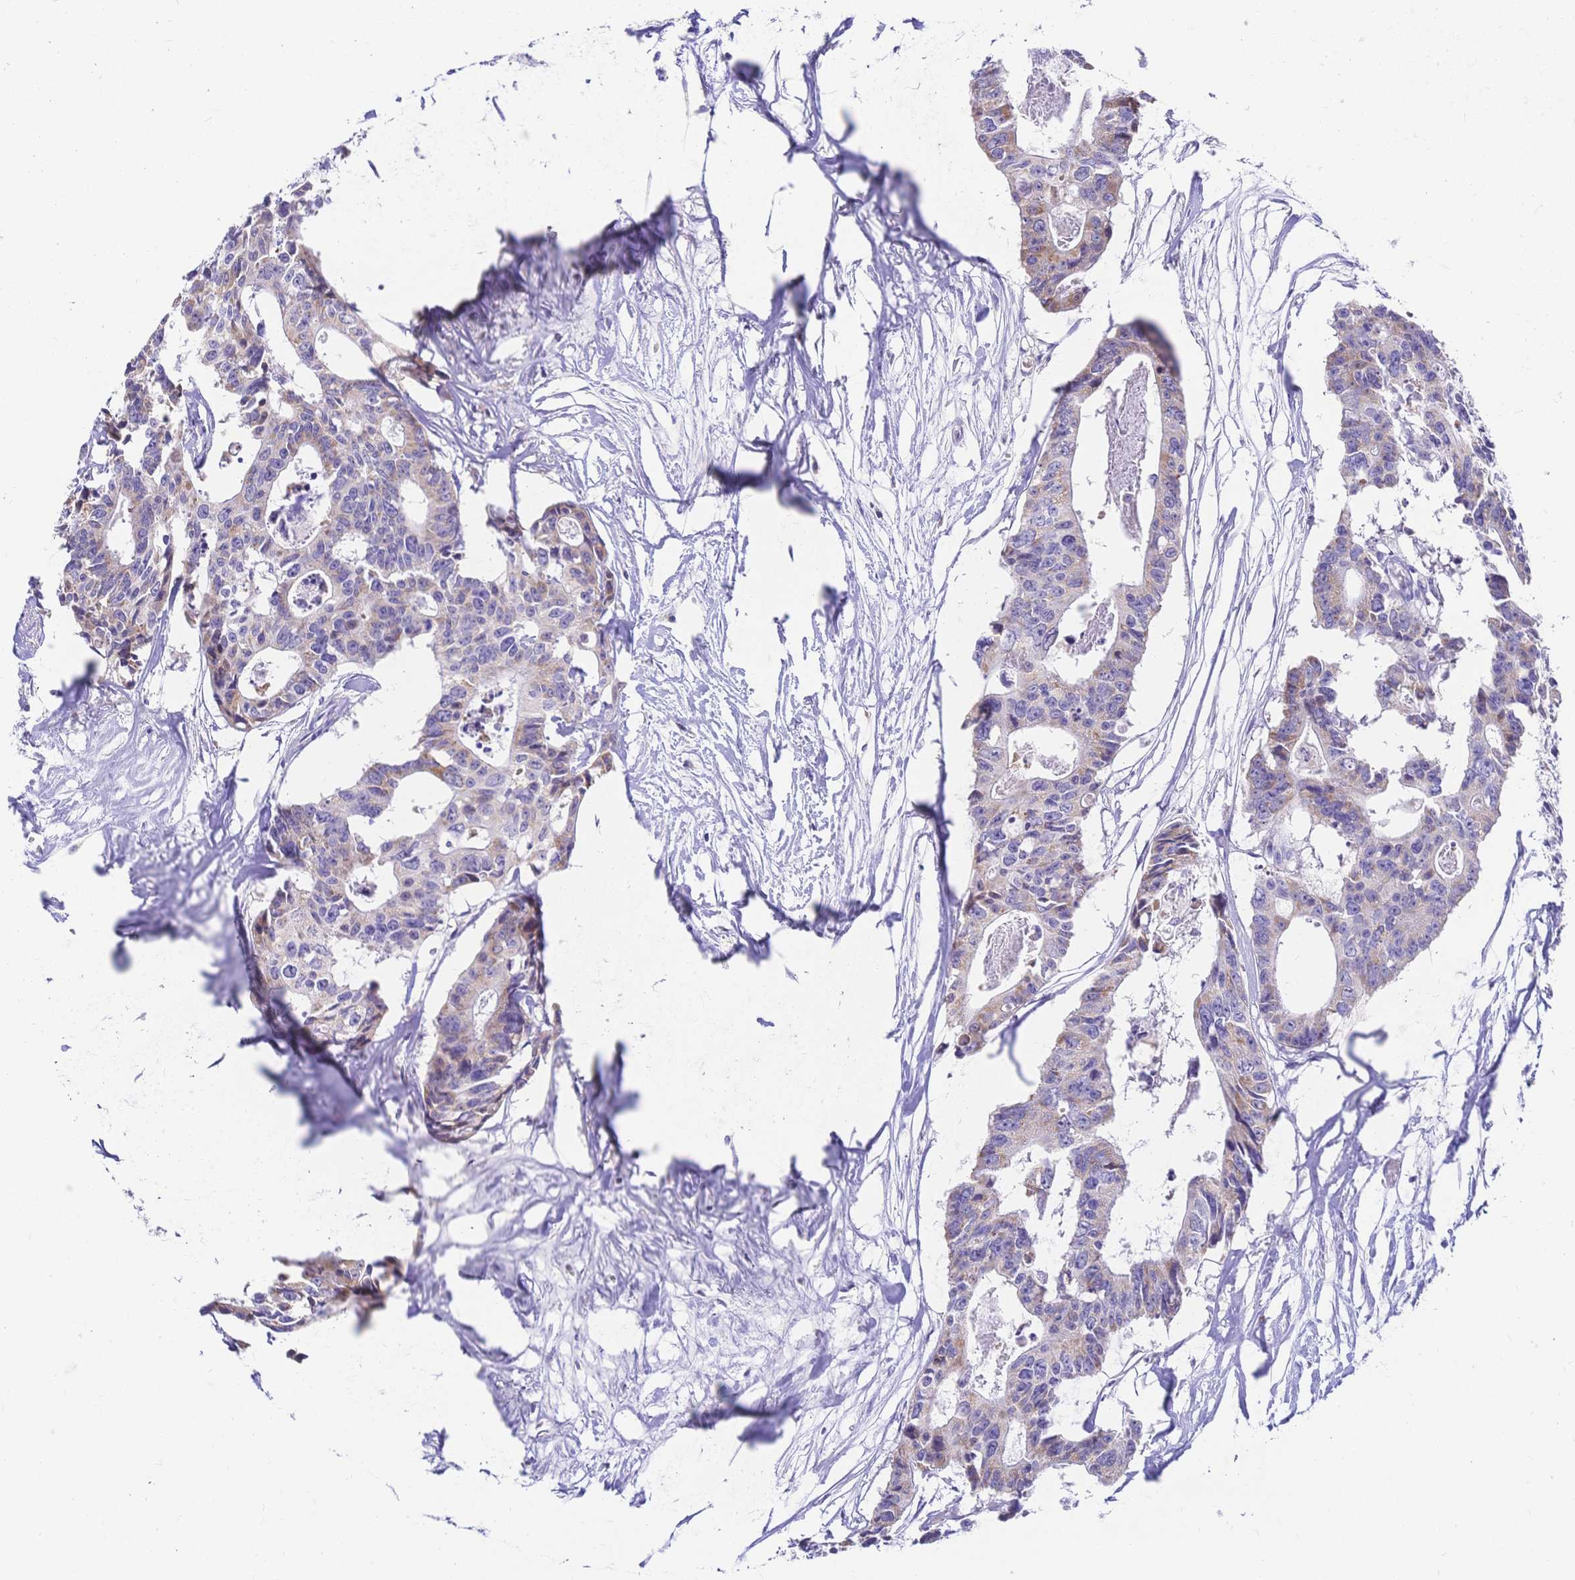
{"staining": {"intensity": "weak", "quantity": "25%-75%", "location": "cytoplasmic/membranous"}, "tissue": "colorectal cancer", "cell_type": "Tumor cells", "image_type": "cancer", "snomed": [{"axis": "morphology", "description": "Adenocarcinoma, NOS"}, {"axis": "topography", "description": "Rectum"}], "caption": "Tumor cells exhibit low levels of weak cytoplasmic/membranous expression in about 25%-75% of cells in human adenocarcinoma (colorectal).", "gene": "CLEC18B", "patient": {"sex": "male", "age": 57}}